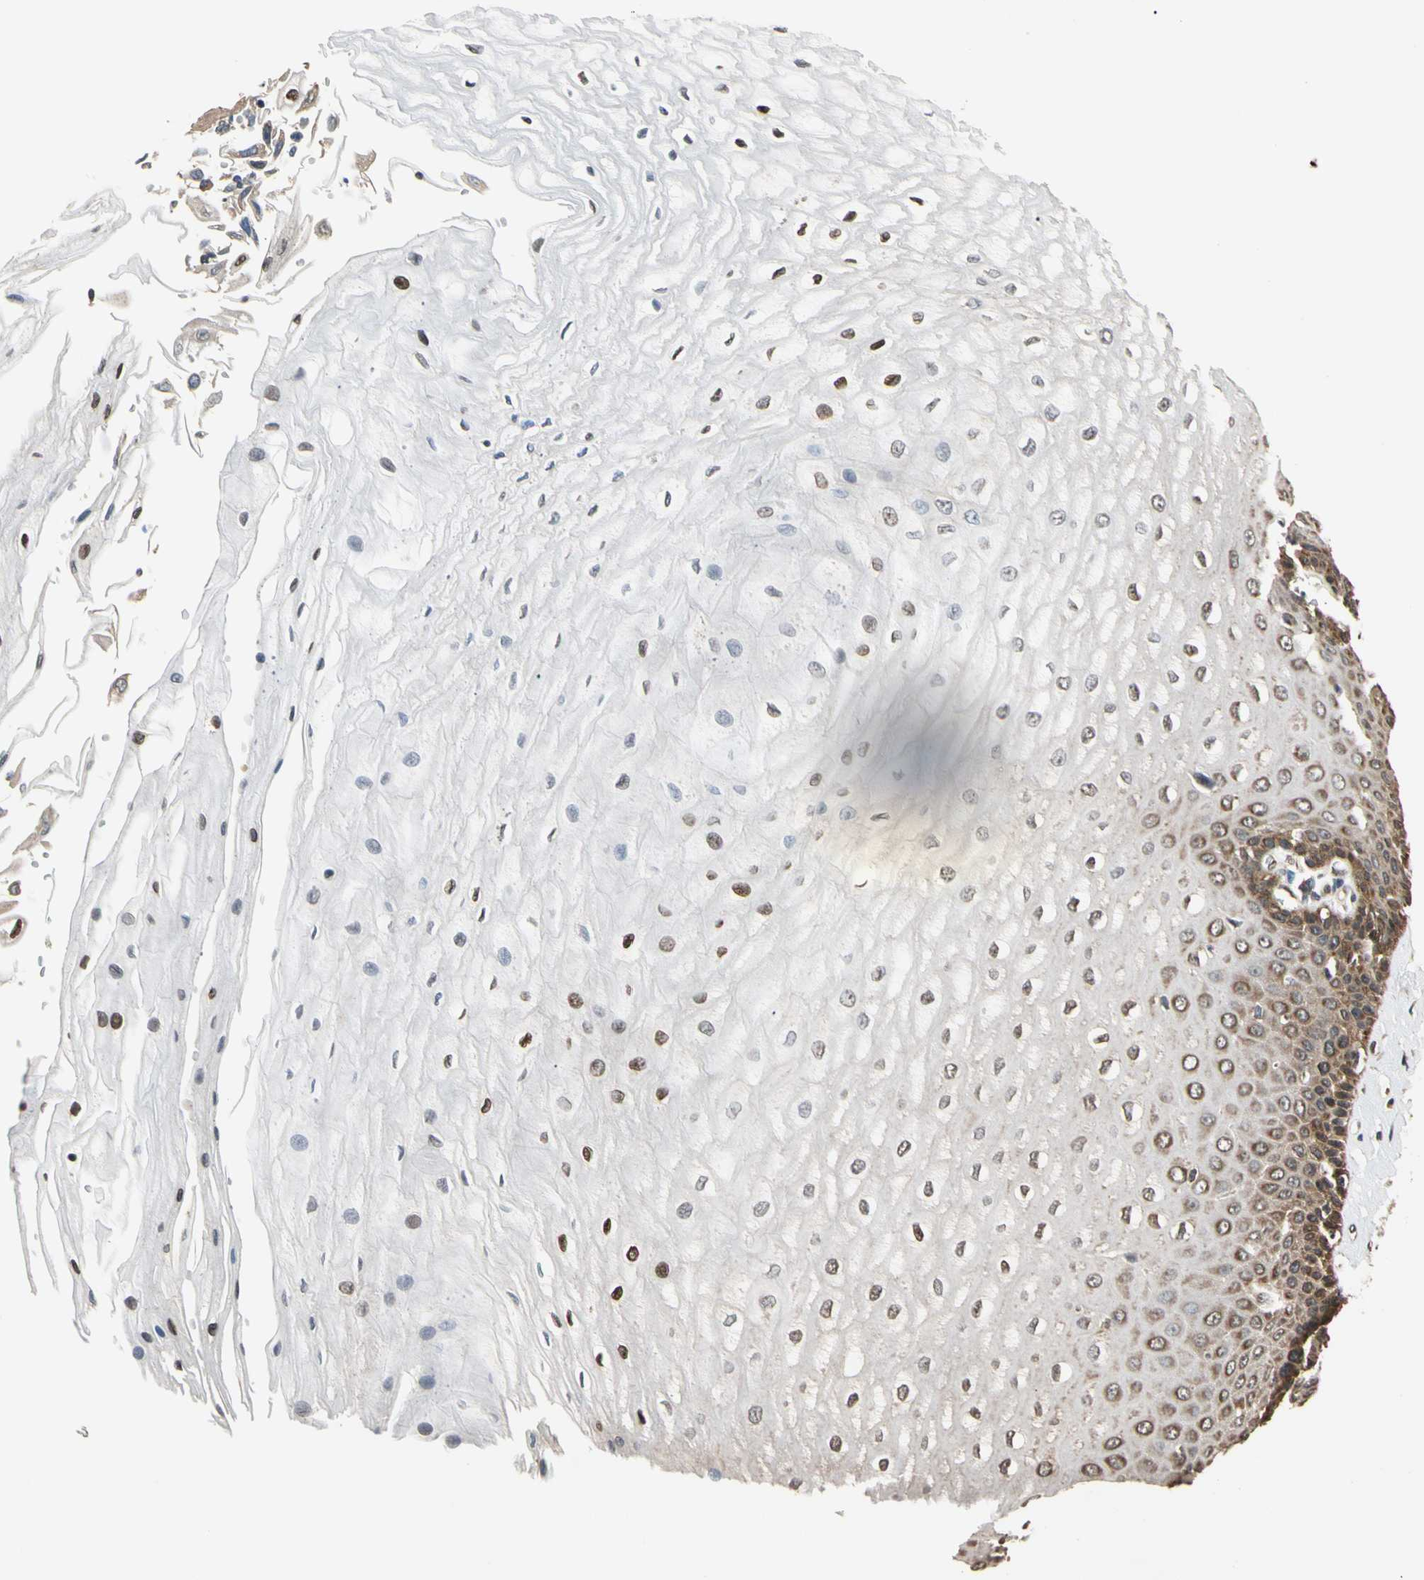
{"staining": {"intensity": "strong", "quantity": "25%-75%", "location": "cytoplasmic/membranous,nuclear"}, "tissue": "esophagus", "cell_type": "Squamous epithelial cells", "image_type": "normal", "snomed": [{"axis": "morphology", "description": "Normal tissue, NOS"}, {"axis": "topography", "description": "Esophagus"}], "caption": "Human esophagus stained with a protein marker demonstrates strong staining in squamous epithelial cells.", "gene": "EIF1AX", "patient": {"sex": "male", "age": 65}}